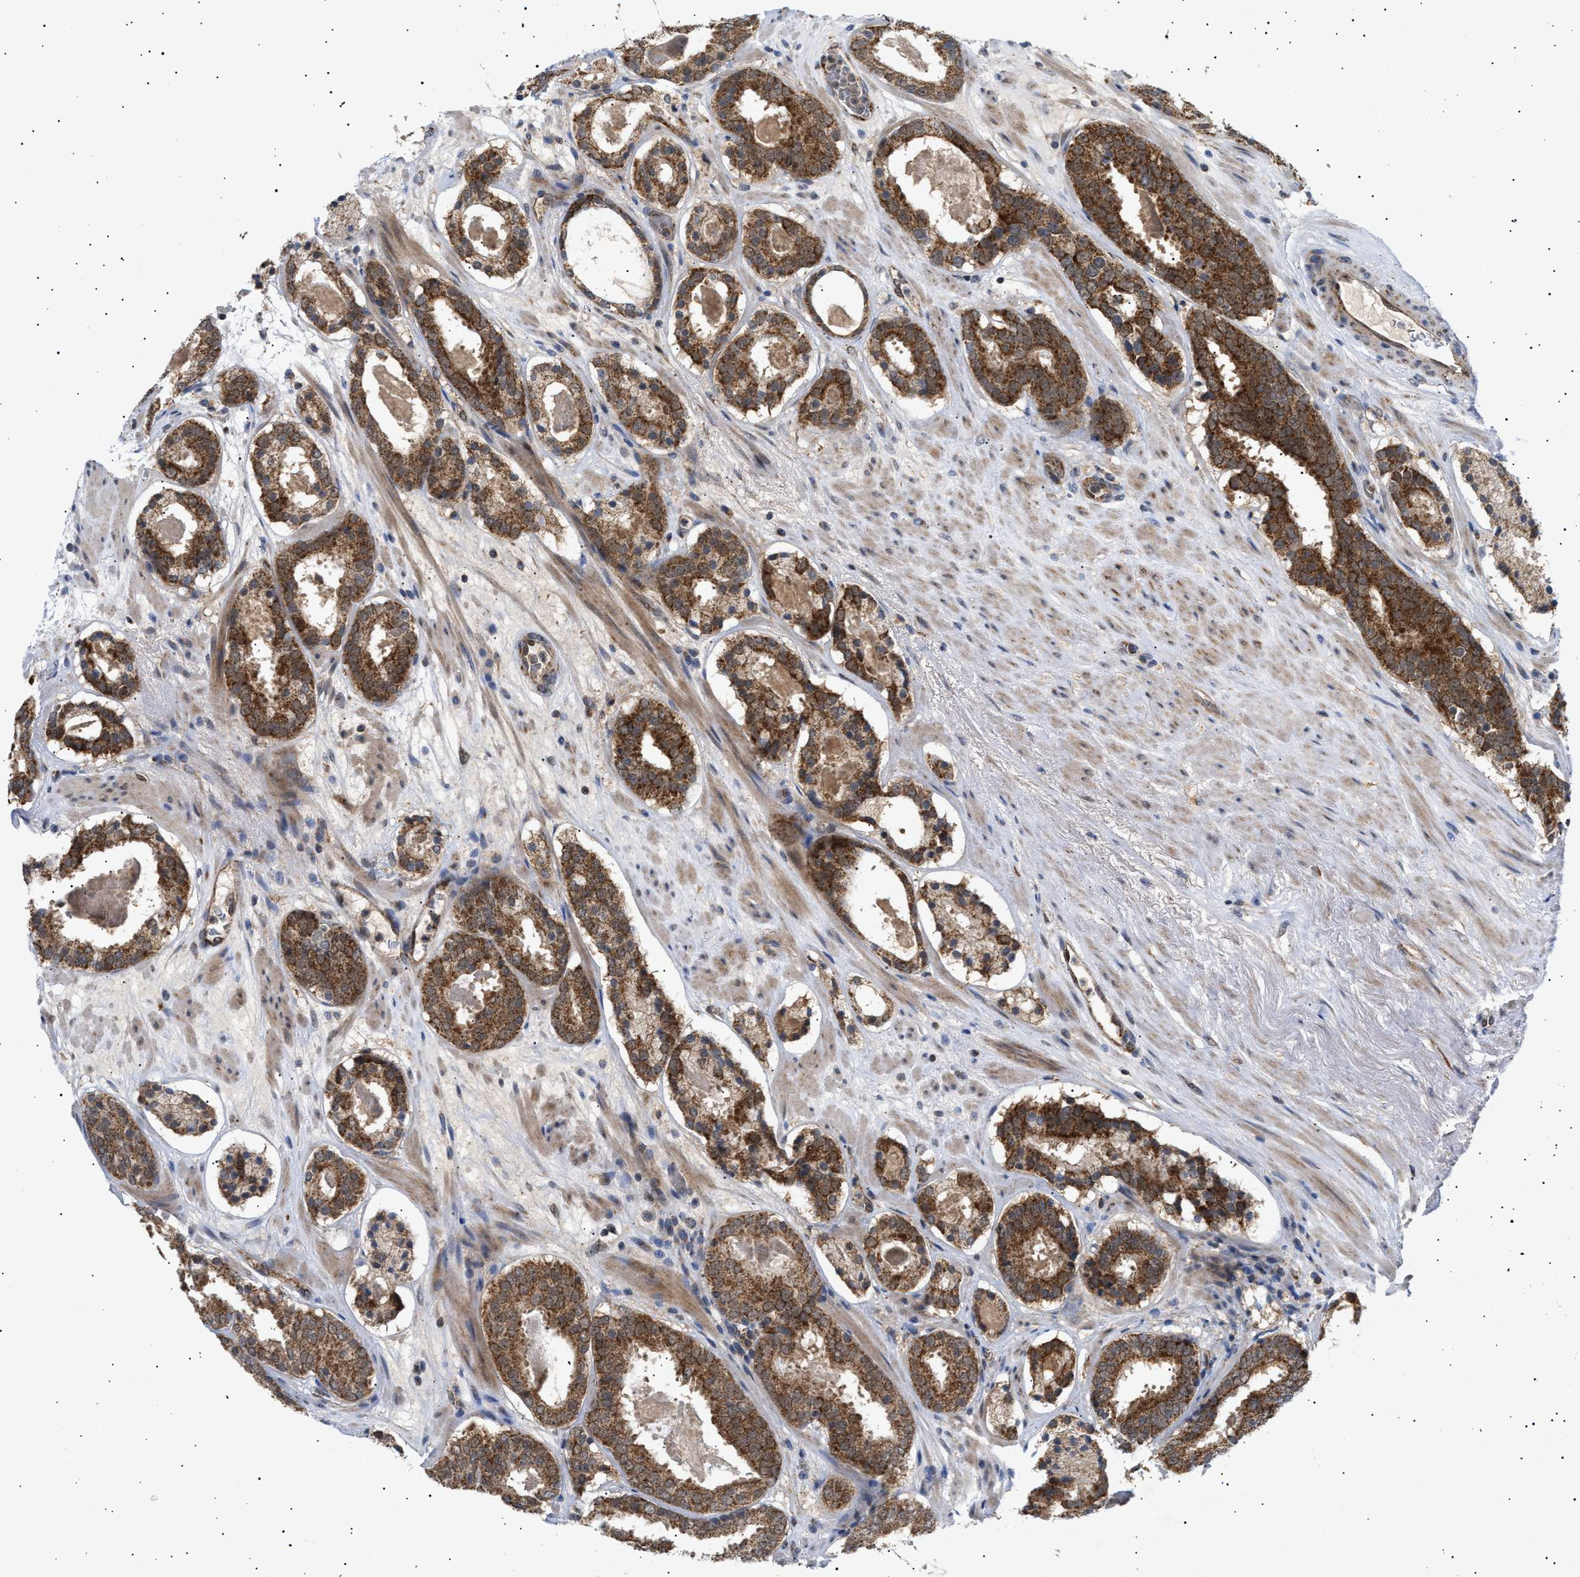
{"staining": {"intensity": "moderate", "quantity": ">75%", "location": "cytoplasmic/membranous"}, "tissue": "prostate cancer", "cell_type": "Tumor cells", "image_type": "cancer", "snomed": [{"axis": "morphology", "description": "Adenocarcinoma, Low grade"}, {"axis": "topography", "description": "Prostate"}], "caption": "Tumor cells reveal medium levels of moderate cytoplasmic/membranous expression in approximately >75% of cells in low-grade adenocarcinoma (prostate).", "gene": "SIRT5", "patient": {"sex": "male", "age": 69}}